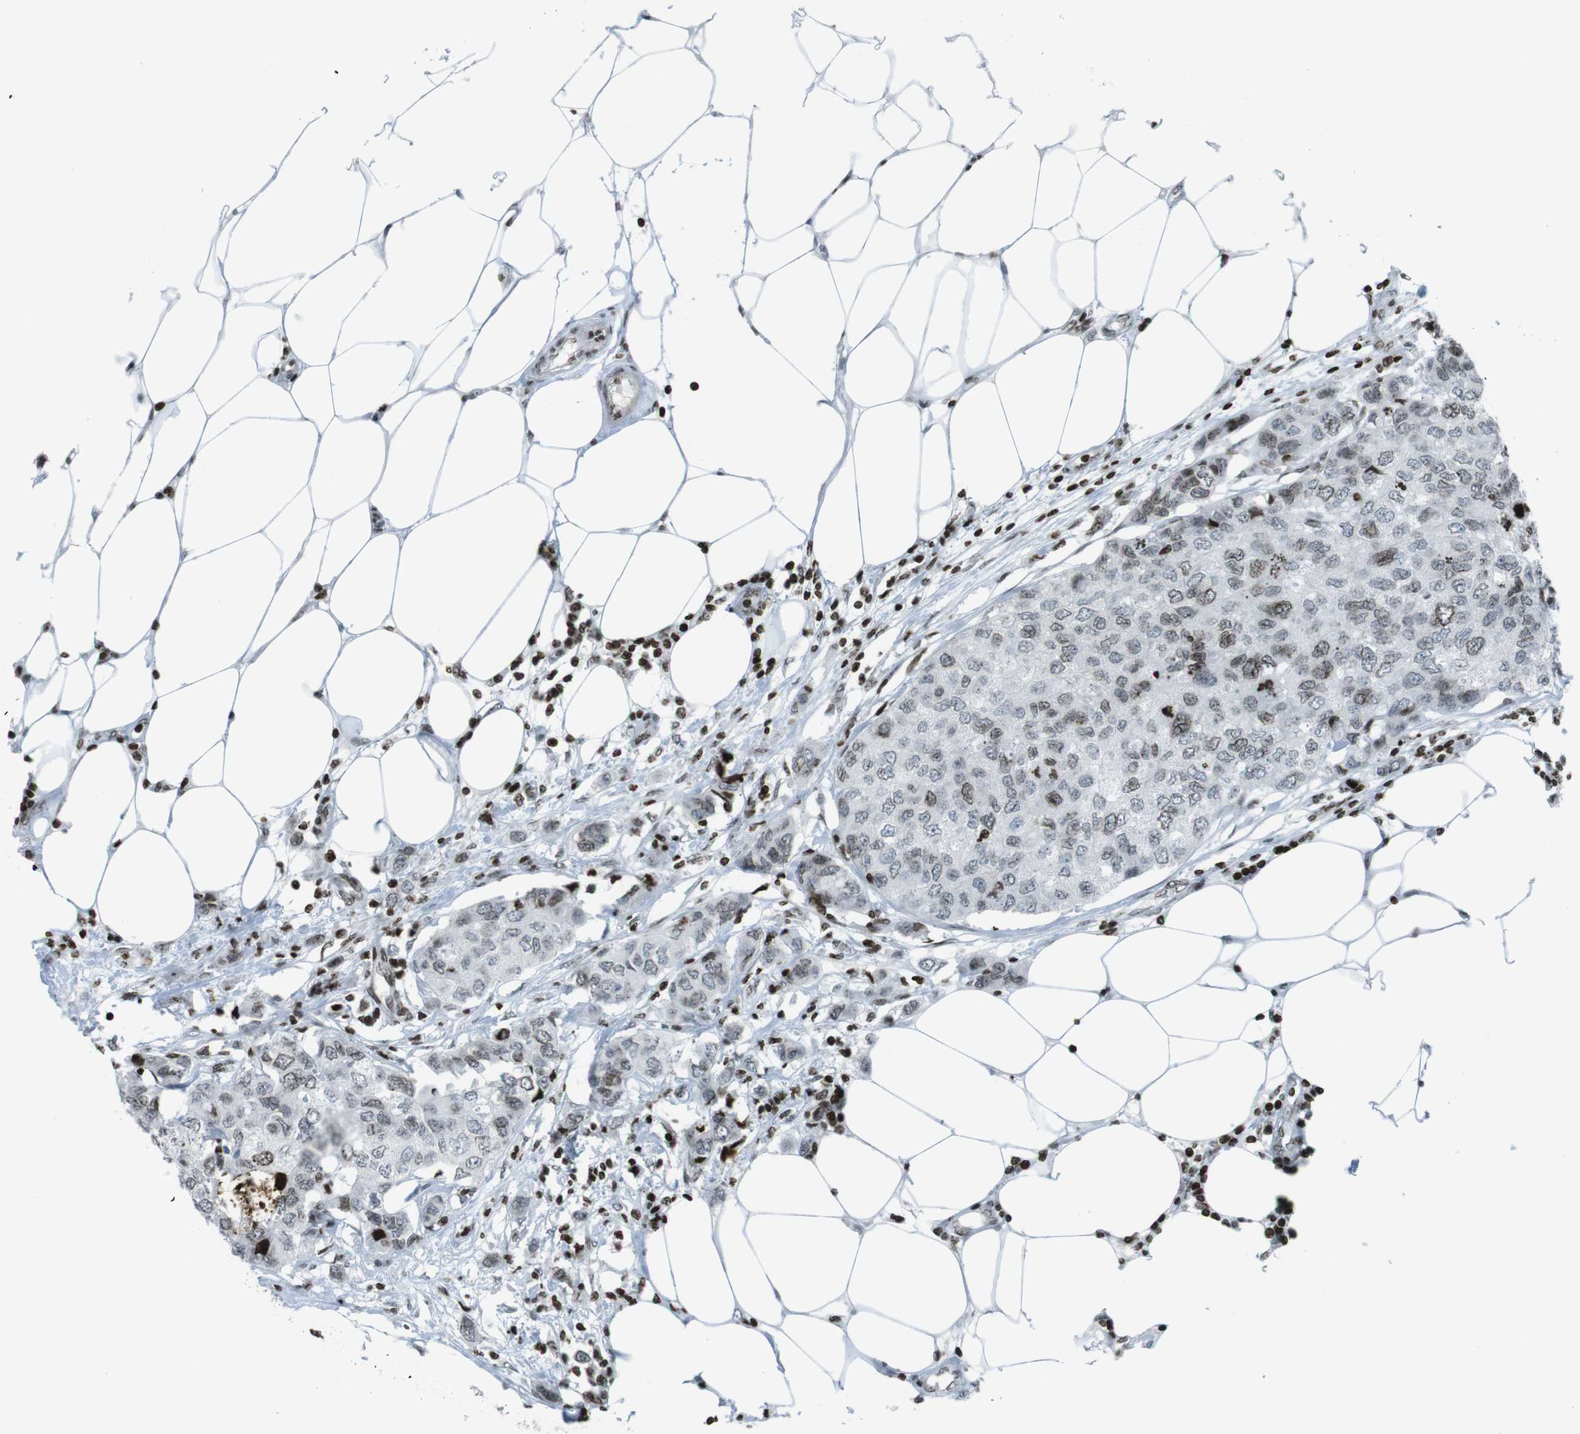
{"staining": {"intensity": "weak", "quantity": "25%-75%", "location": "nuclear"}, "tissue": "breast cancer", "cell_type": "Tumor cells", "image_type": "cancer", "snomed": [{"axis": "morphology", "description": "Duct carcinoma"}, {"axis": "topography", "description": "Breast"}], "caption": "Immunohistochemistry photomicrograph of neoplastic tissue: human breast cancer (invasive ductal carcinoma) stained using immunohistochemistry (IHC) displays low levels of weak protein expression localized specifically in the nuclear of tumor cells, appearing as a nuclear brown color.", "gene": "H2AC8", "patient": {"sex": "female", "age": 50}}